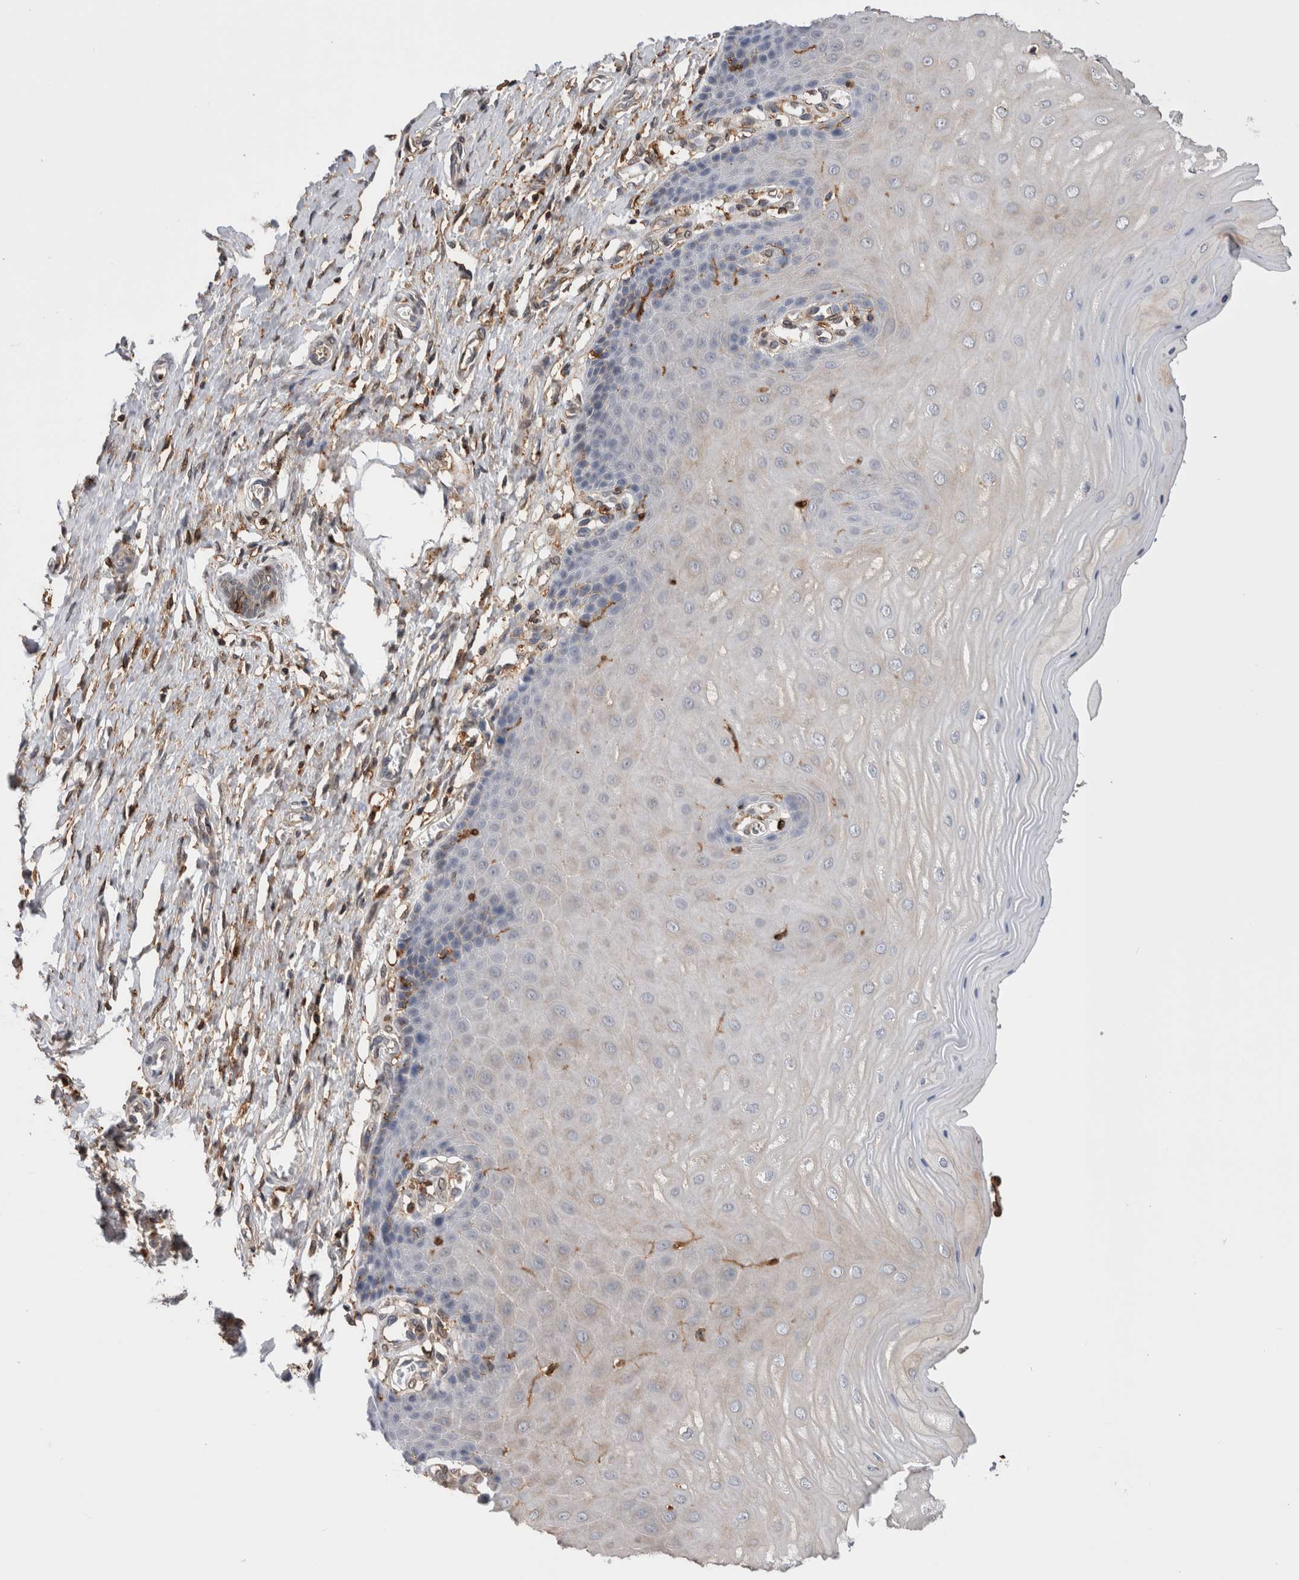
{"staining": {"intensity": "moderate", "quantity": "25%-75%", "location": "cytoplasmic/membranous,nuclear"}, "tissue": "cervix", "cell_type": "Glandular cells", "image_type": "normal", "snomed": [{"axis": "morphology", "description": "Normal tissue, NOS"}, {"axis": "topography", "description": "Cervix"}], "caption": "About 25%-75% of glandular cells in benign human cervix demonstrate moderate cytoplasmic/membranous,nuclear protein staining as visualized by brown immunohistochemical staining.", "gene": "CCDC88B", "patient": {"sex": "female", "age": 55}}